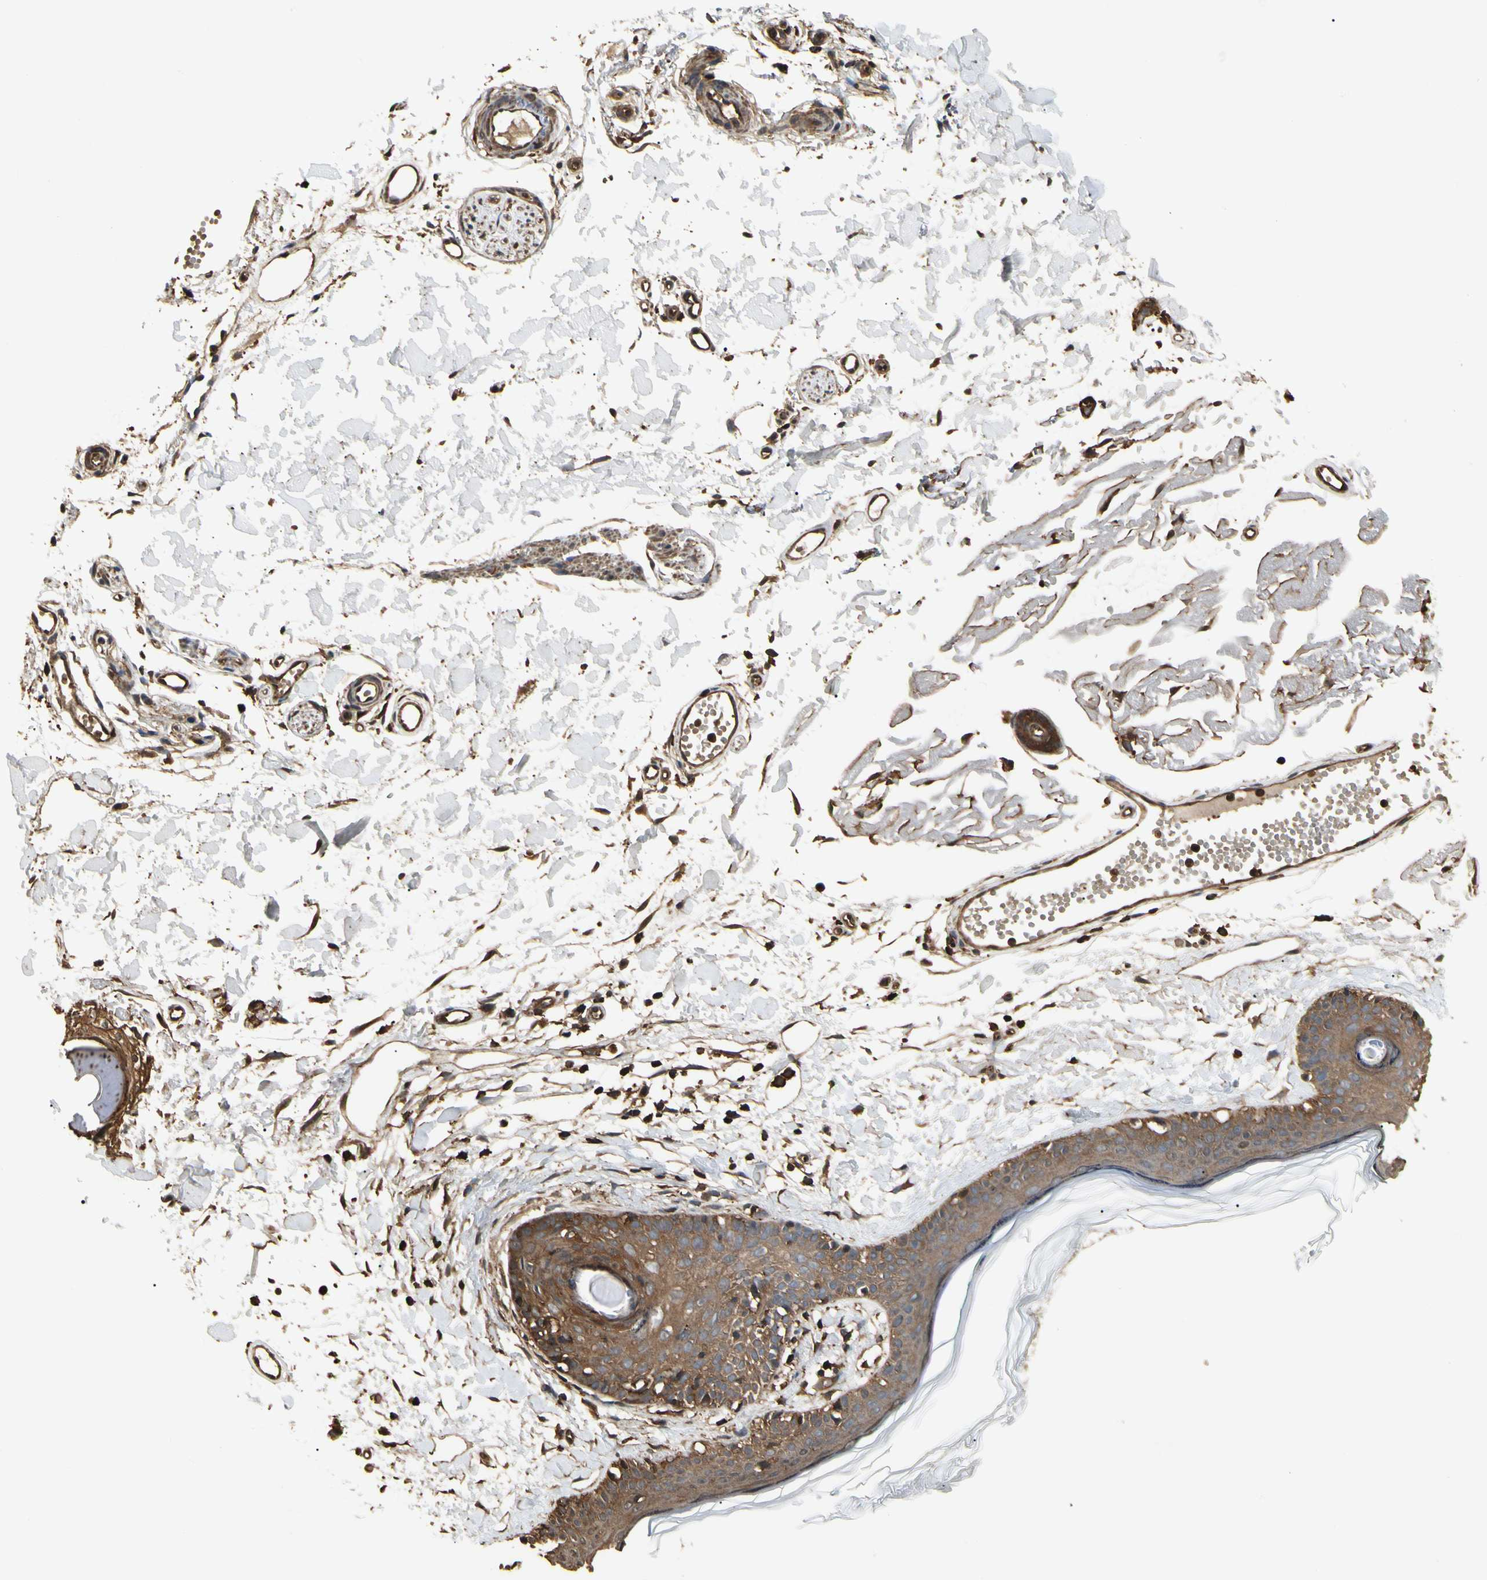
{"staining": {"intensity": "strong", "quantity": ">75%", "location": "cytoplasmic/membranous"}, "tissue": "skin", "cell_type": "Fibroblasts", "image_type": "normal", "snomed": [{"axis": "morphology", "description": "Normal tissue, NOS"}, {"axis": "topography", "description": "Skin"}], "caption": "Benign skin shows strong cytoplasmic/membranous expression in approximately >75% of fibroblasts (brown staining indicates protein expression, while blue staining denotes nuclei)..", "gene": "YWHAE", "patient": {"sex": "male", "age": 83}}